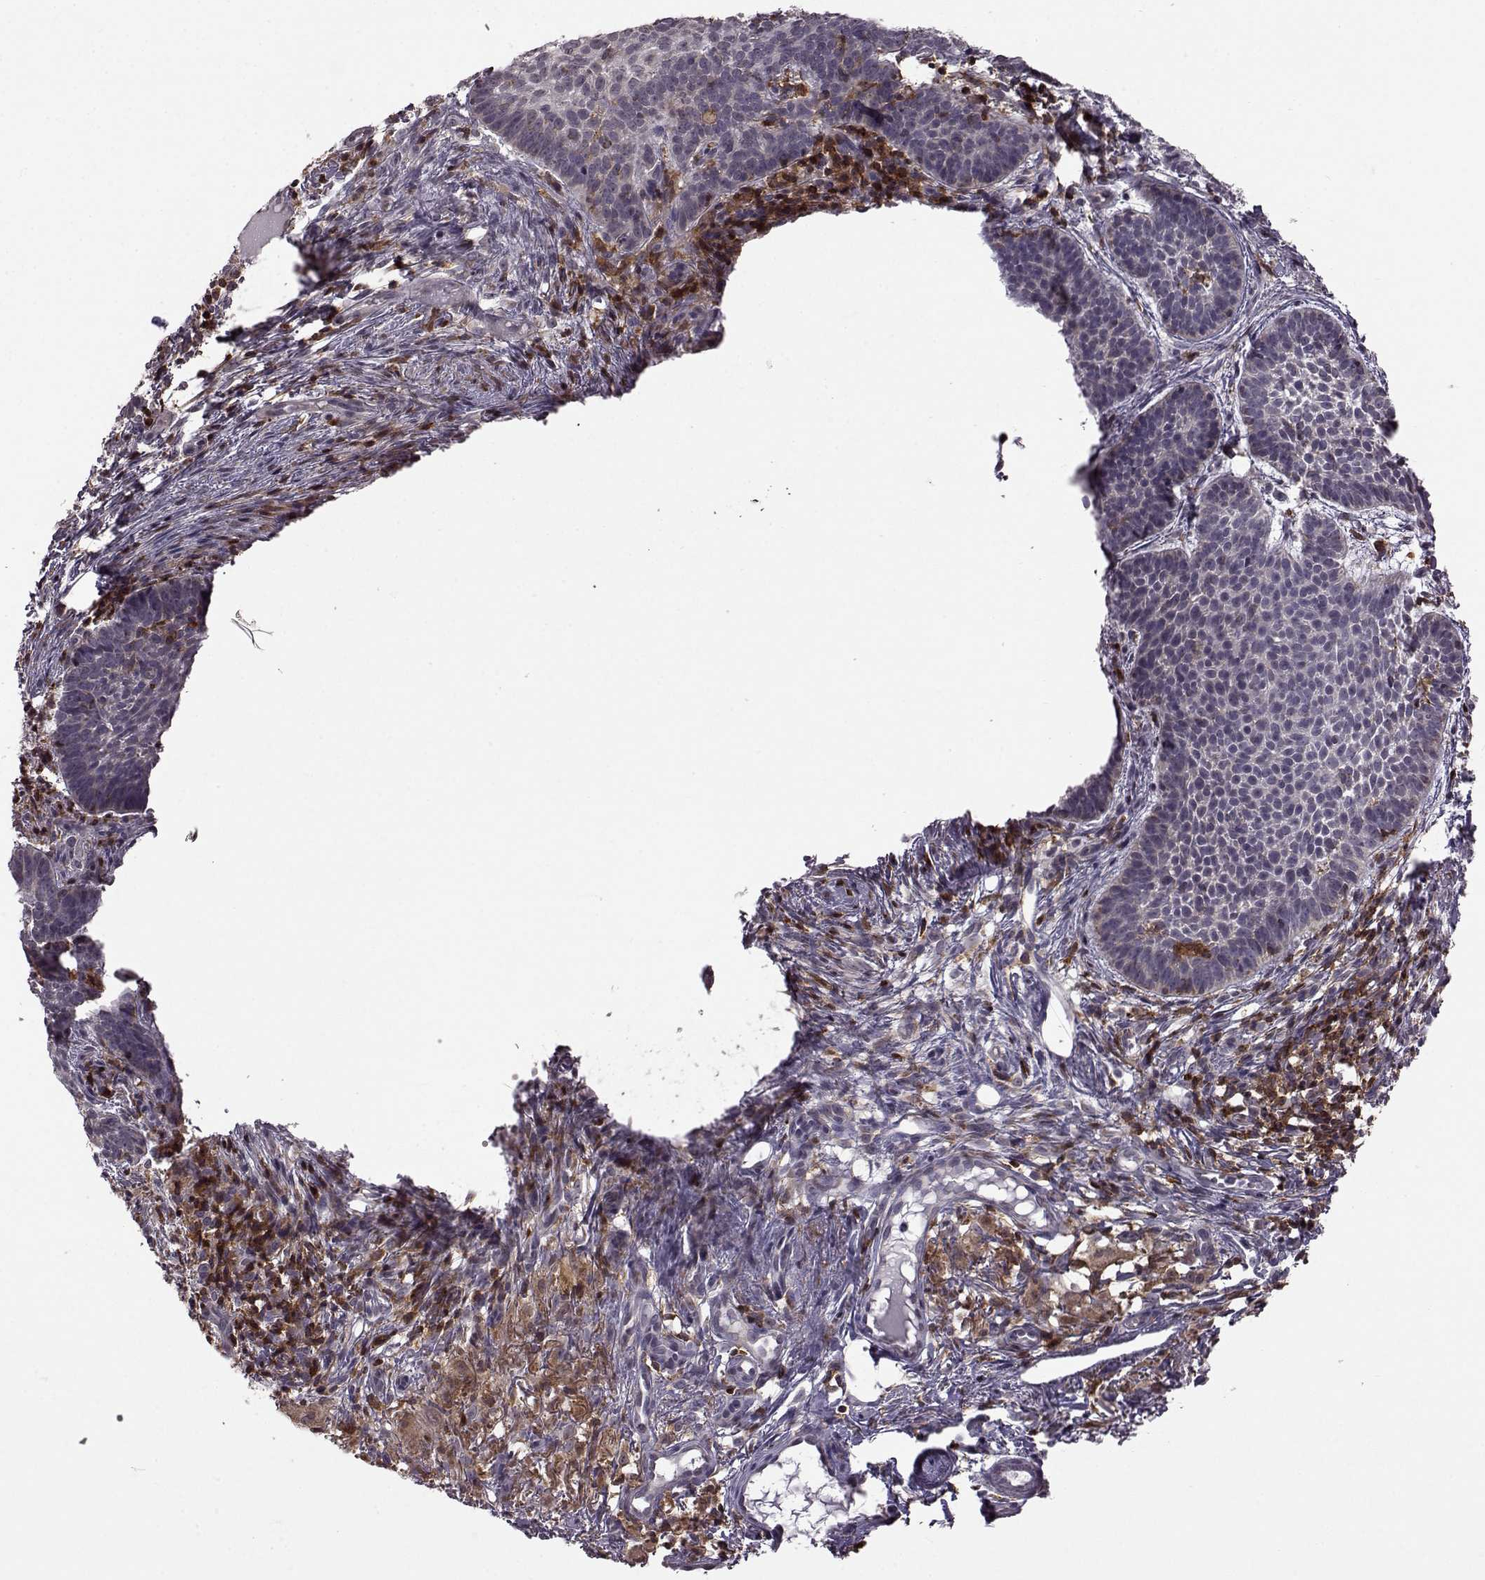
{"staining": {"intensity": "negative", "quantity": "none", "location": "none"}, "tissue": "skin cancer", "cell_type": "Tumor cells", "image_type": "cancer", "snomed": [{"axis": "morphology", "description": "Basal cell carcinoma"}, {"axis": "topography", "description": "Skin"}], "caption": "The histopathology image reveals no staining of tumor cells in basal cell carcinoma (skin).", "gene": "DOK2", "patient": {"sex": "male", "age": 72}}